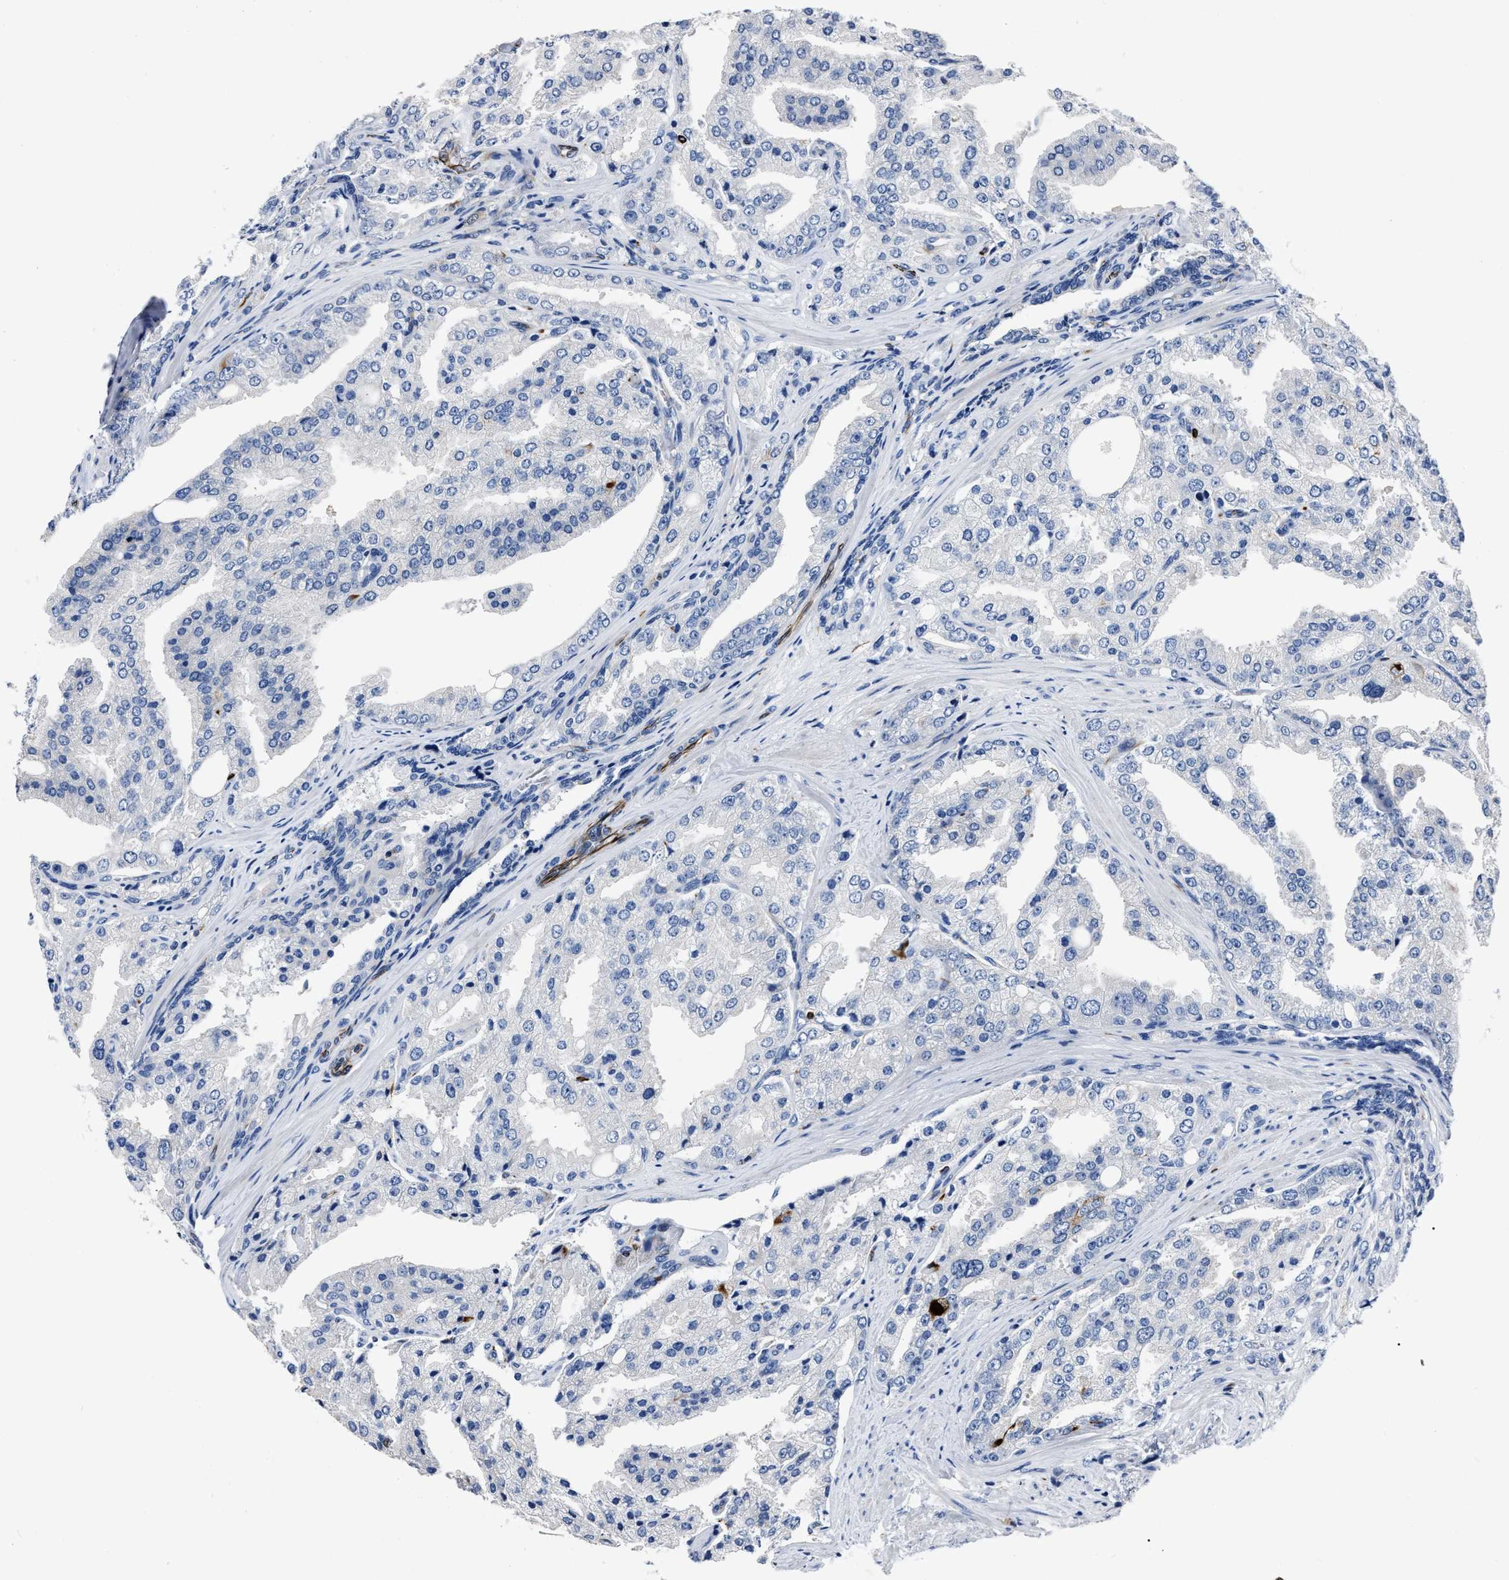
{"staining": {"intensity": "negative", "quantity": "none", "location": "none"}, "tissue": "prostate cancer", "cell_type": "Tumor cells", "image_type": "cancer", "snomed": [{"axis": "morphology", "description": "Adenocarcinoma, High grade"}, {"axis": "topography", "description": "Prostate"}], "caption": "An image of human prostate cancer is negative for staining in tumor cells.", "gene": "OR10G3", "patient": {"sex": "male", "age": 50}}